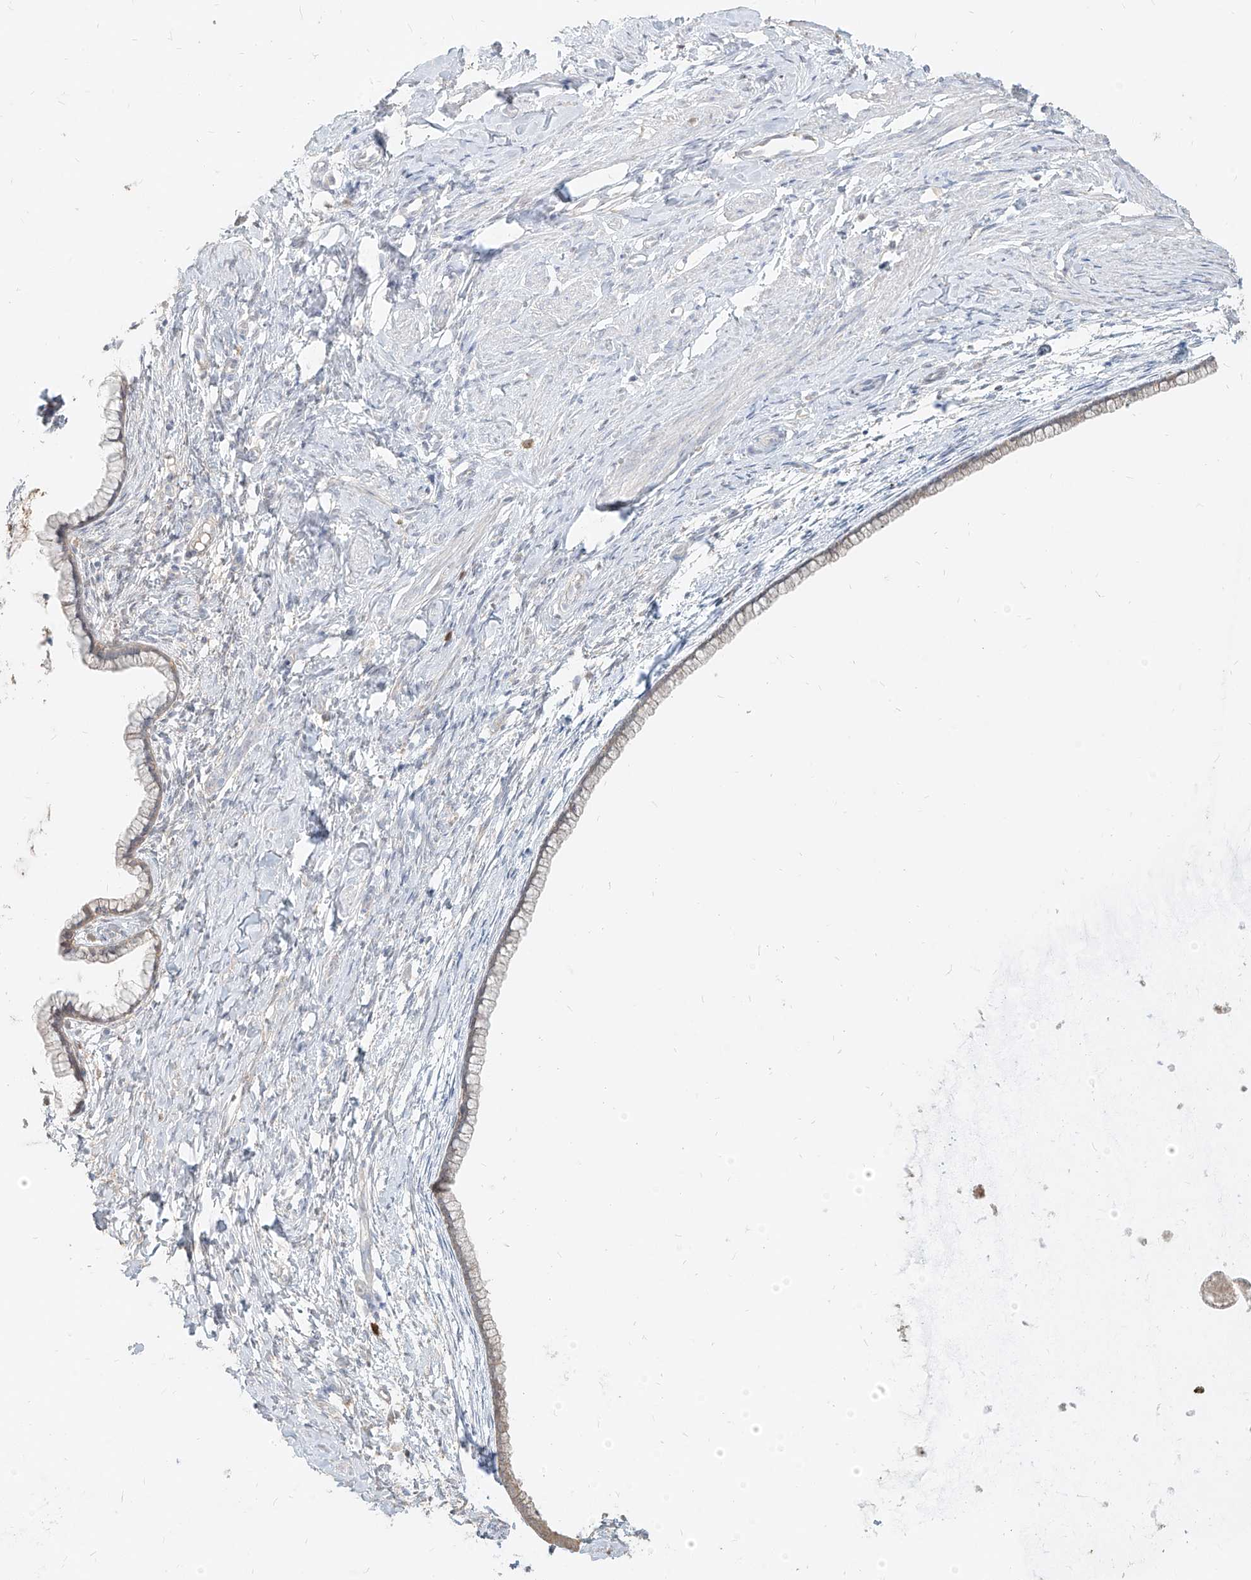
{"staining": {"intensity": "moderate", "quantity": "<25%", "location": "cytoplasmic/membranous"}, "tissue": "cervix", "cell_type": "Glandular cells", "image_type": "normal", "snomed": [{"axis": "morphology", "description": "Normal tissue, NOS"}, {"axis": "topography", "description": "Cervix"}], "caption": "The micrograph shows a brown stain indicating the presence of a protein in the cytoplasmic/membranous of glandular cells in cervix.", "gene": "PGD", "patient": {"sex": "female", "age": 75}}